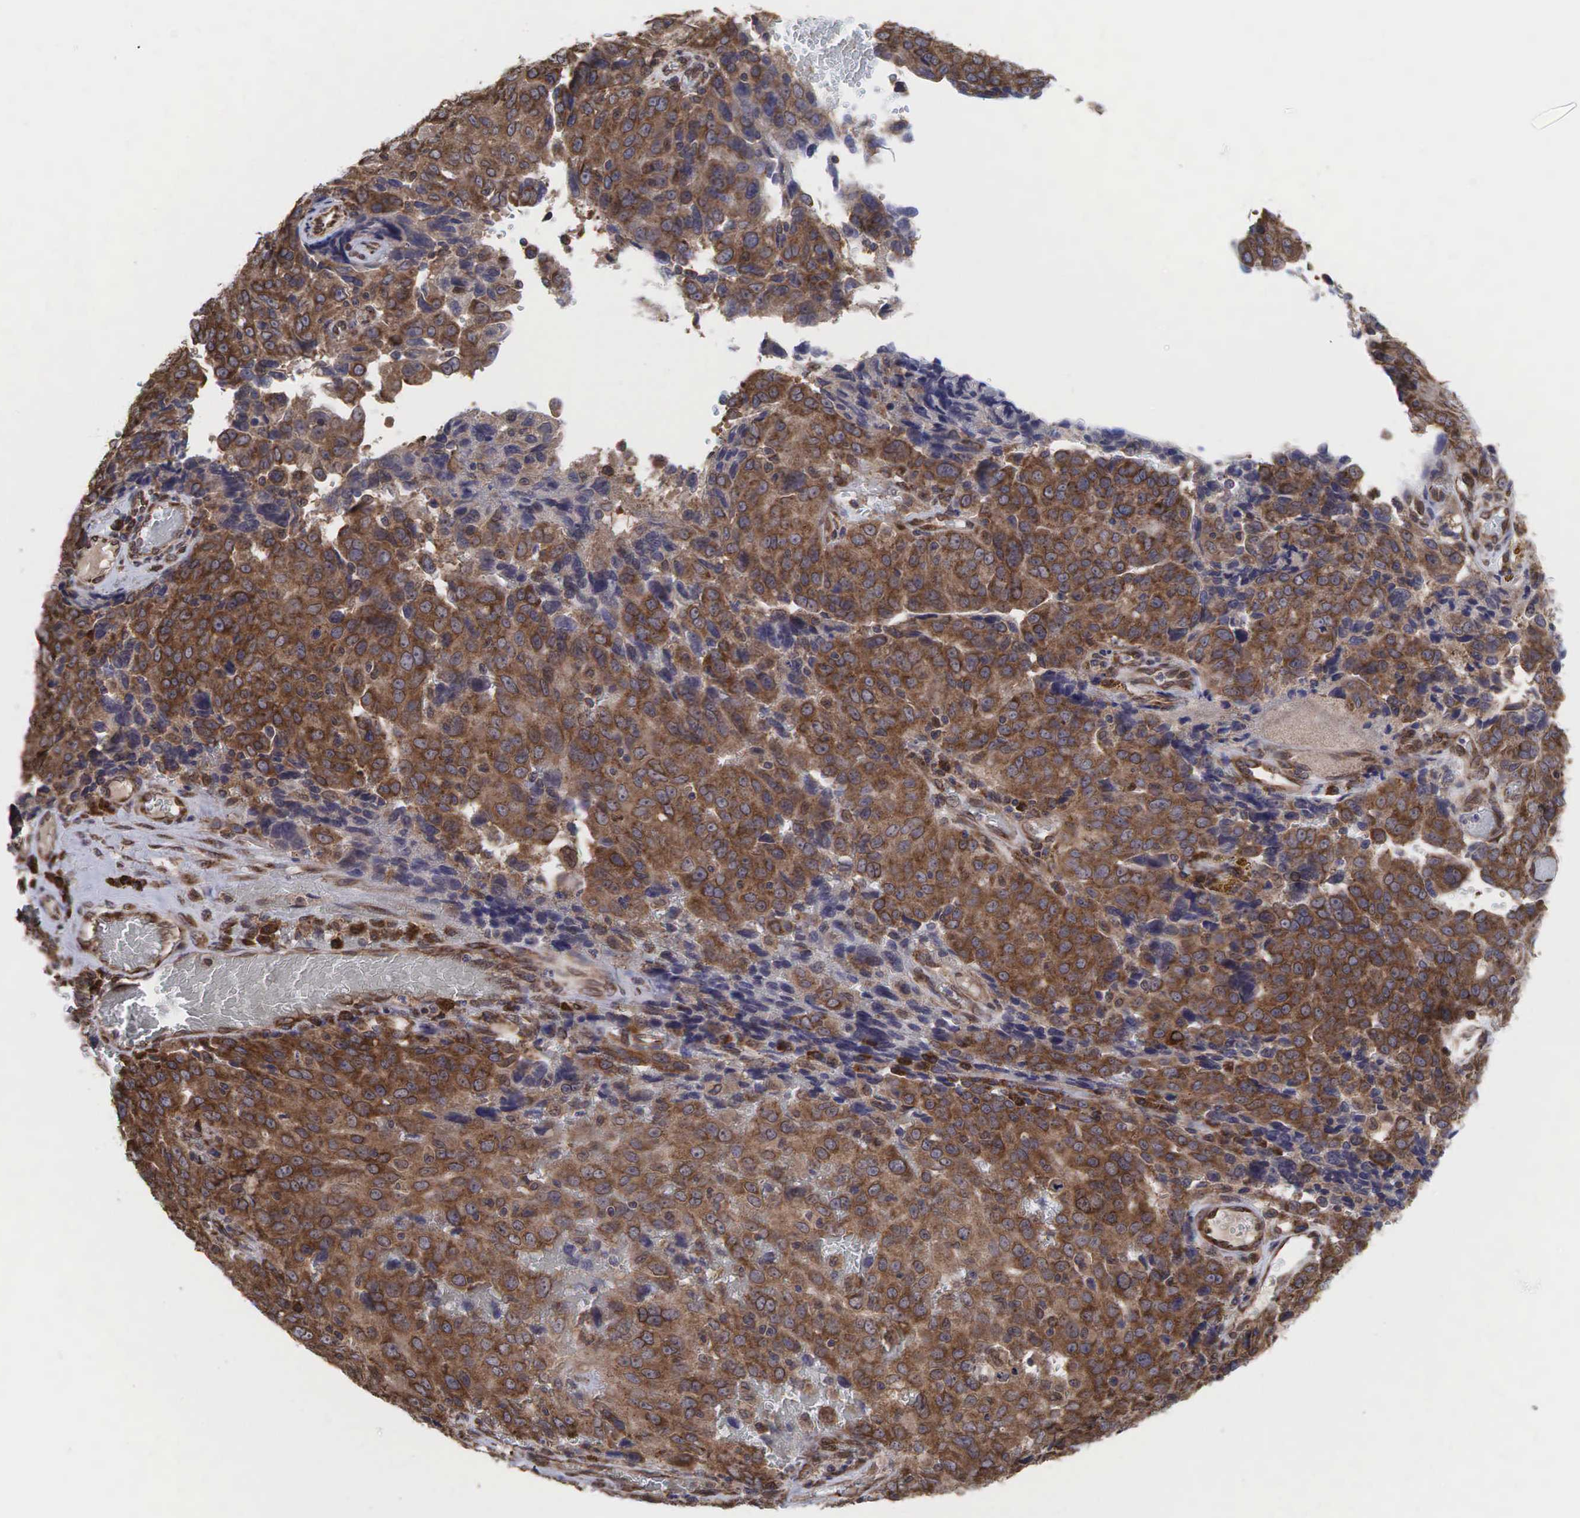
{"staining": {"intensity": "strong", "quantity": ">75%", "location": "cytoplasmic/membranous"}, "tissue": "ovarian cancer", "cell_type": "Tumor cells", "image_type": "cancer", "snomed": [{"axis": "morphology", "description": "Carcinoma, endometroid"}, {"axis": "topography", "description": "Ovary"}], "caption": "Immunohistochemical staining of ovarian cancer displays high levels of strong cytoplasmic/membranous protein expression in approximately >75% of tumor cells.", "gene": "PABPC5", "patient": {"sex": "female", "age": 75}}